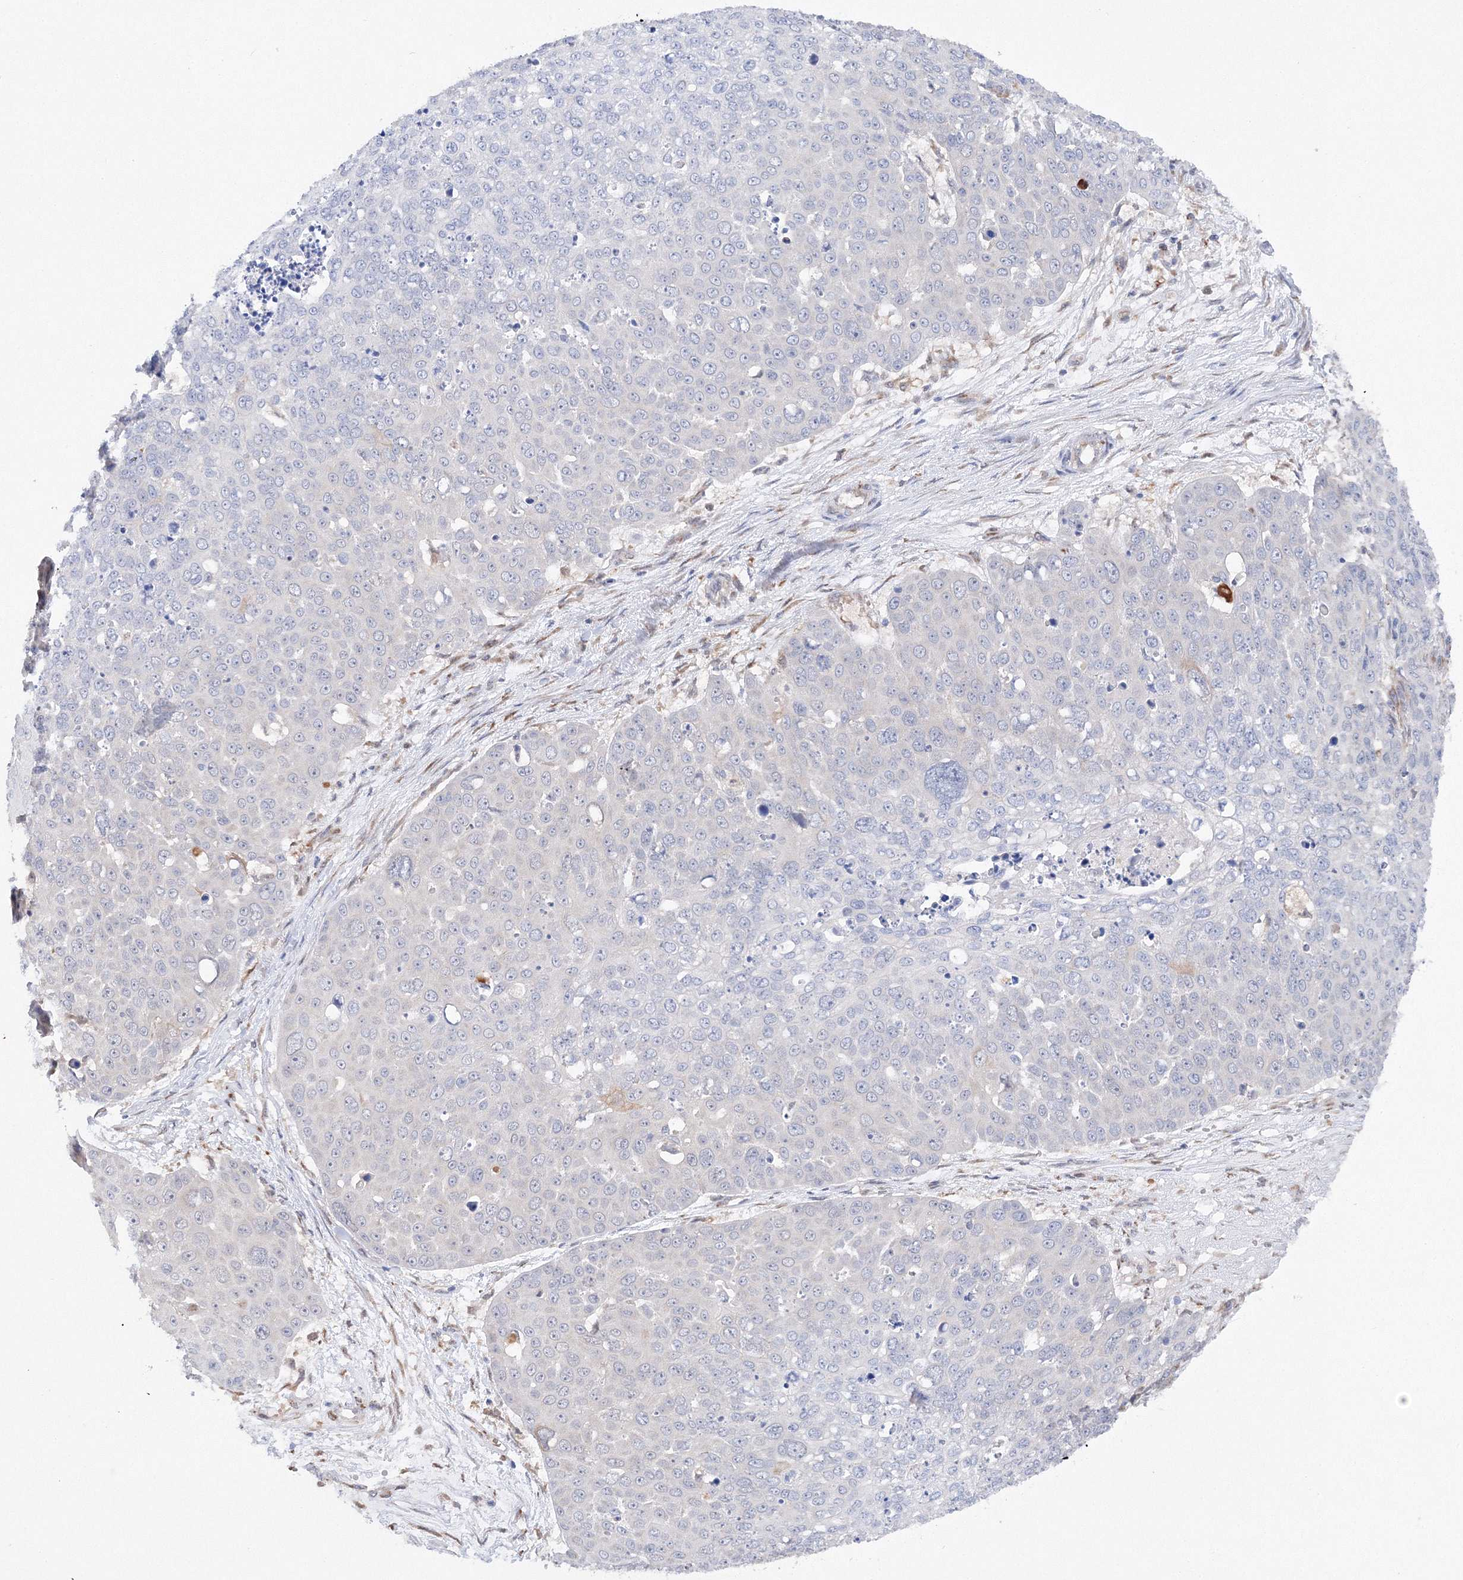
{"staining": {"intensity": "negative", "quantity": "none", "location": "none"}, "tissue": "skin cancer", "cell_type": "Tumor cells", "image_type": "cancer", "snomed": [{"axis": "morphology", "description": "Squamous cell carcinoma, NOS"}, {"axis": "topography", "description": "Skin"}], "caption": "There is no significant staining in tumor cells of skin cancer.", "gene": "DIS3L2", "patient": {"sex": "male", "age": 71}}